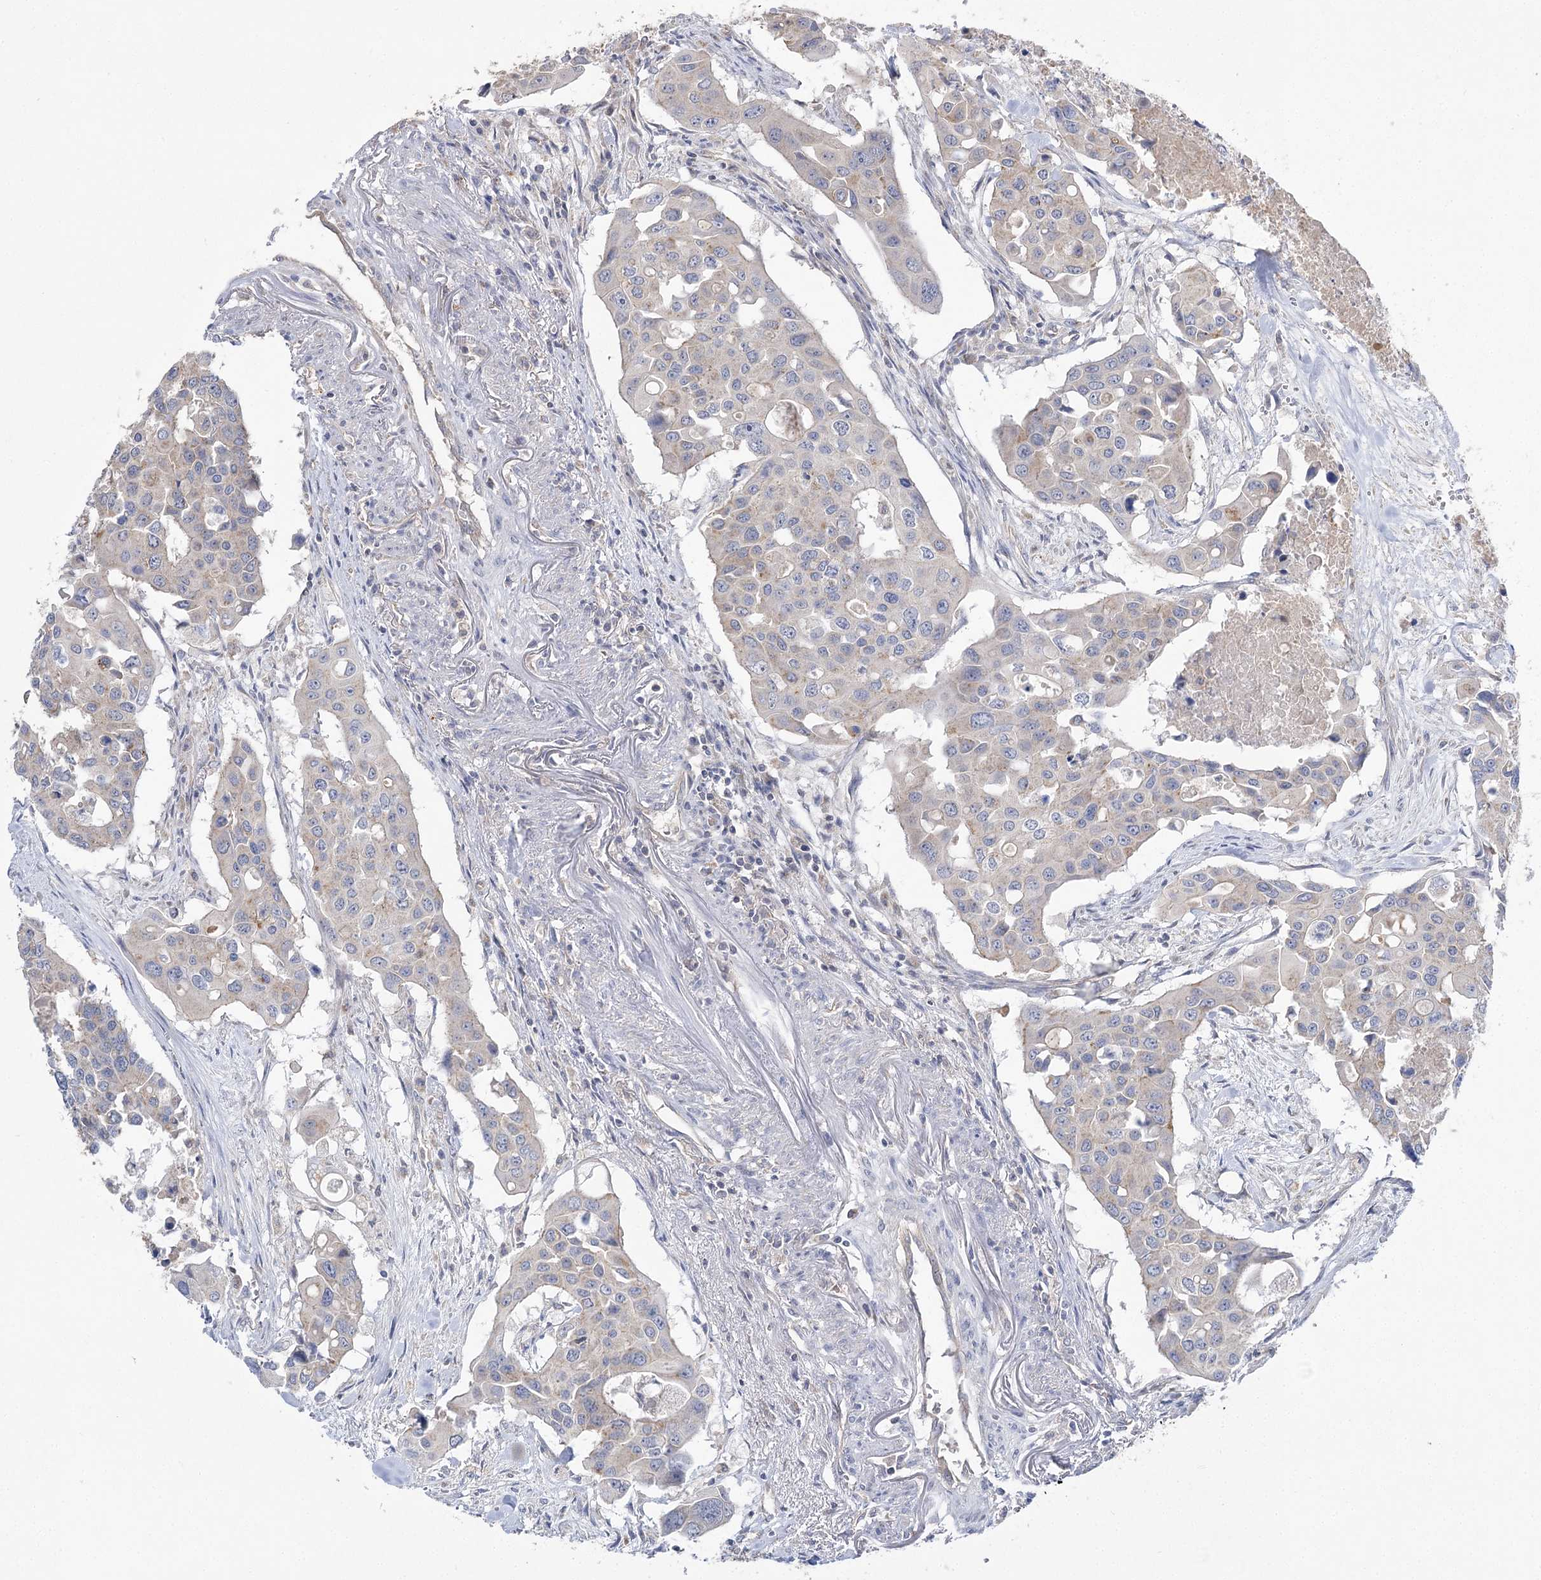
{"staining": {"intensity": "weak", "quantity": "<25%", "location": "cytoplasmic/membranous"}, "tissue": "colorectal cancer", "cell_type": "Tumor cells", "image_type": "cancer", "snomed": [{"axis": "morphology", "description": "Adenocarcinoma, NOS"}, {"axis": "topography", "description": "Colon"}], "caption": "An immunohistochemistry (IHC) micrograph of adenocarcinoma (colorectal) is shown. There is no staining in tumor cells of adenocarcinoma (colorectal). (Immunohistochemistry, brightfield microscopy, high magnification).", "gene": "AURKC", "patient": {"sex": "male", "age": 77}}